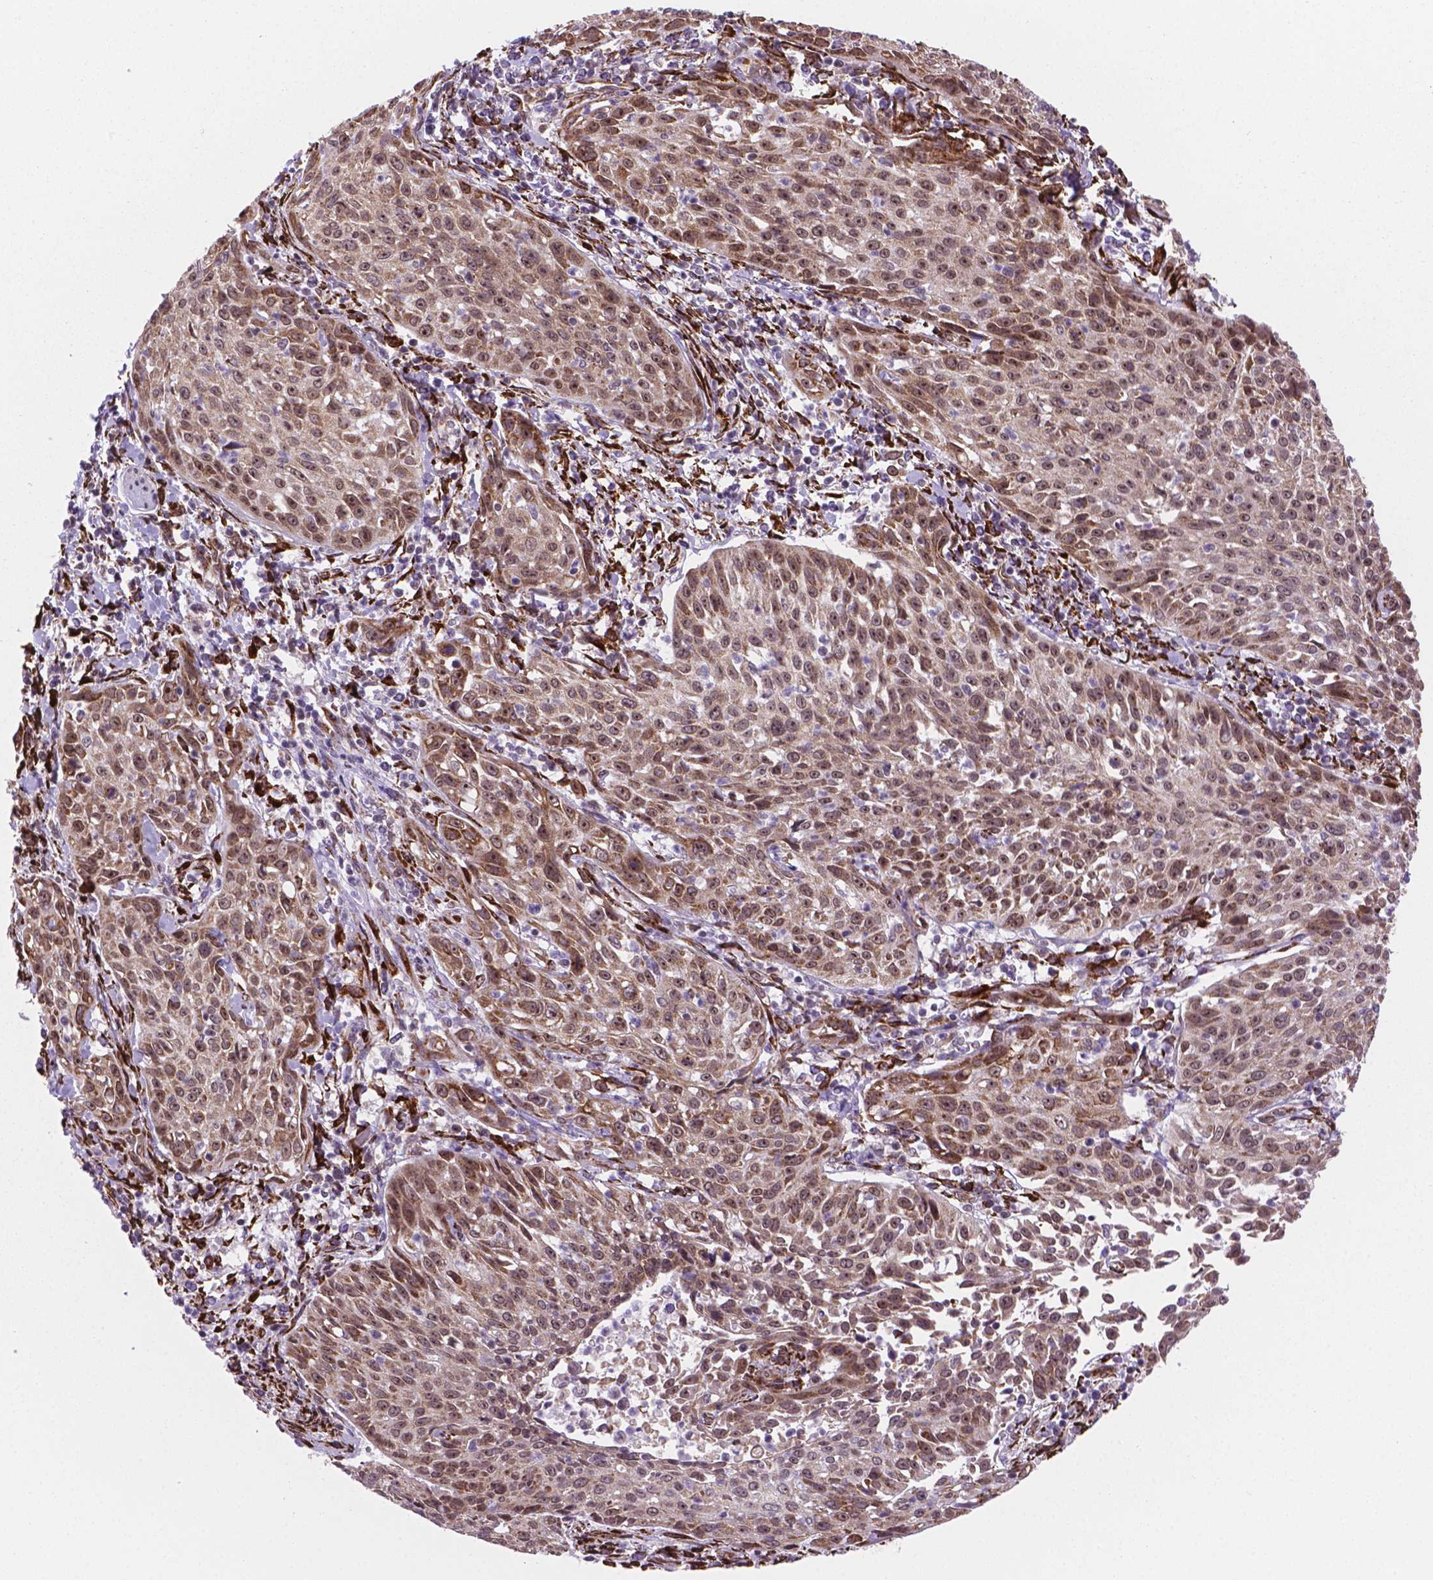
{"staining": {"intensity": "moderate", "quantity": ">75%", "location": "cytoplasmic/membranous,nuclear"}, "tissue": "cervical cancer", "cell_type": "Tumor cells", "image_type": "cancer", "snomed": [{"axis": "morphology", "description": "Squamous cell carcinoma, NOS"}, {"axis": "topography", "description": "Cervix"}], "caption": "Human squamous cell carcinoma (cervical) stained for a protein (brown) demonstrates moderate cytoplasmic/membranous and nuclear positive expression in about >75% of tumor cells.", "gene": "FNIP1", "patient": {"sex": "female", "age": 26}}